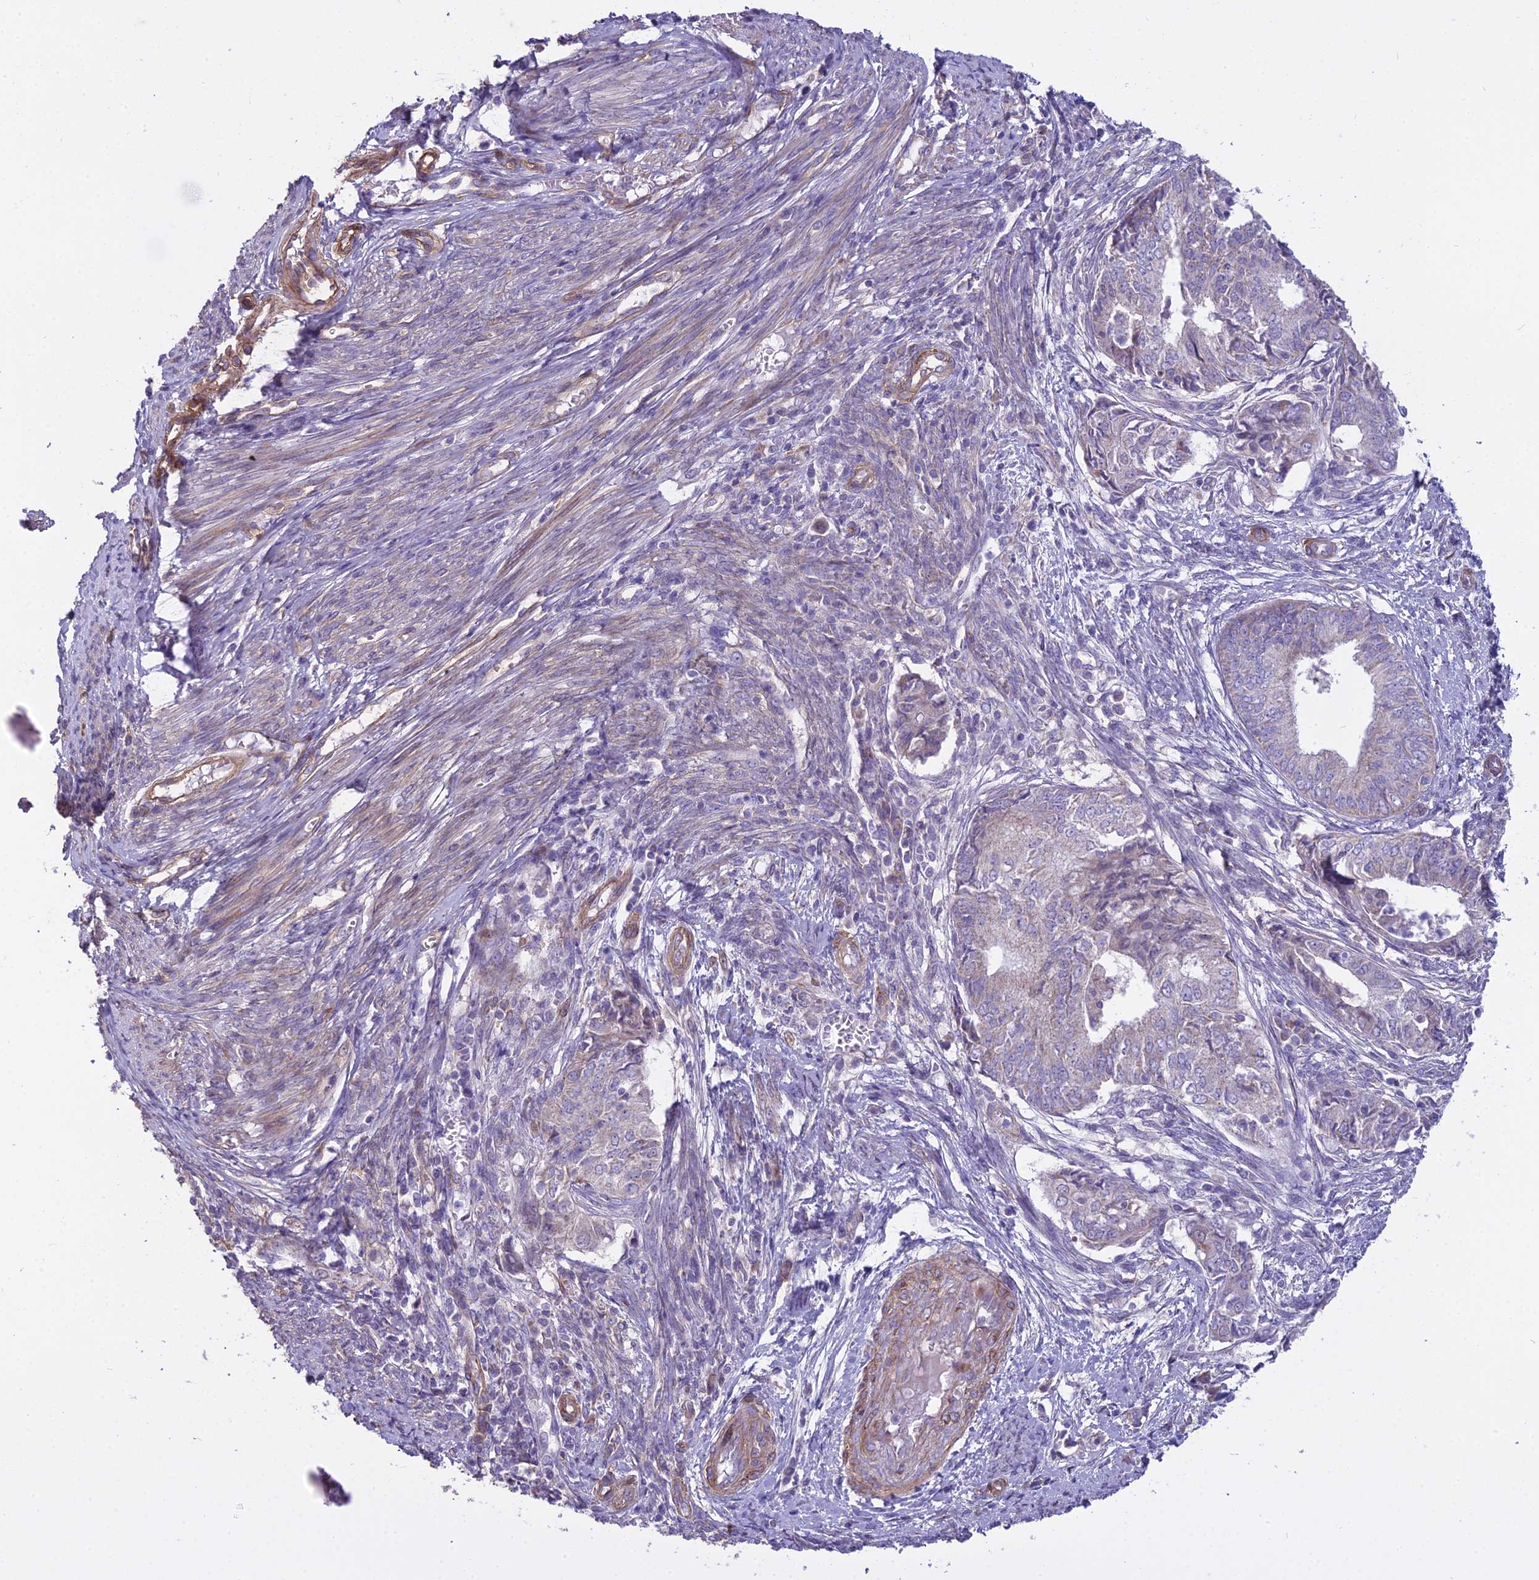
{"staining": {"intensity": "negative", "quantity": "none", "location": "none"}, "tissue": "endometrial cancer", "cell_type": "Tumor cells", "image_type": "cancer", "snomed": [{"axis": "morphology", "description": "Adenocarcinoma, NOS"}, {"axis": "topography", "description": "Endometrium"}], "caption": "Protein analysis of endometrial cancer (adenocarcinoma) exhibits no significant expression in tumor cells. (Stains: DAB (3,3'-diaminobenzidine) IHC with hematoxylin counter stain, Microscopy: brightfield microscopy at high magnification).", "gene": "DUS2", "patient": {"sex": "female", "age": 62}}